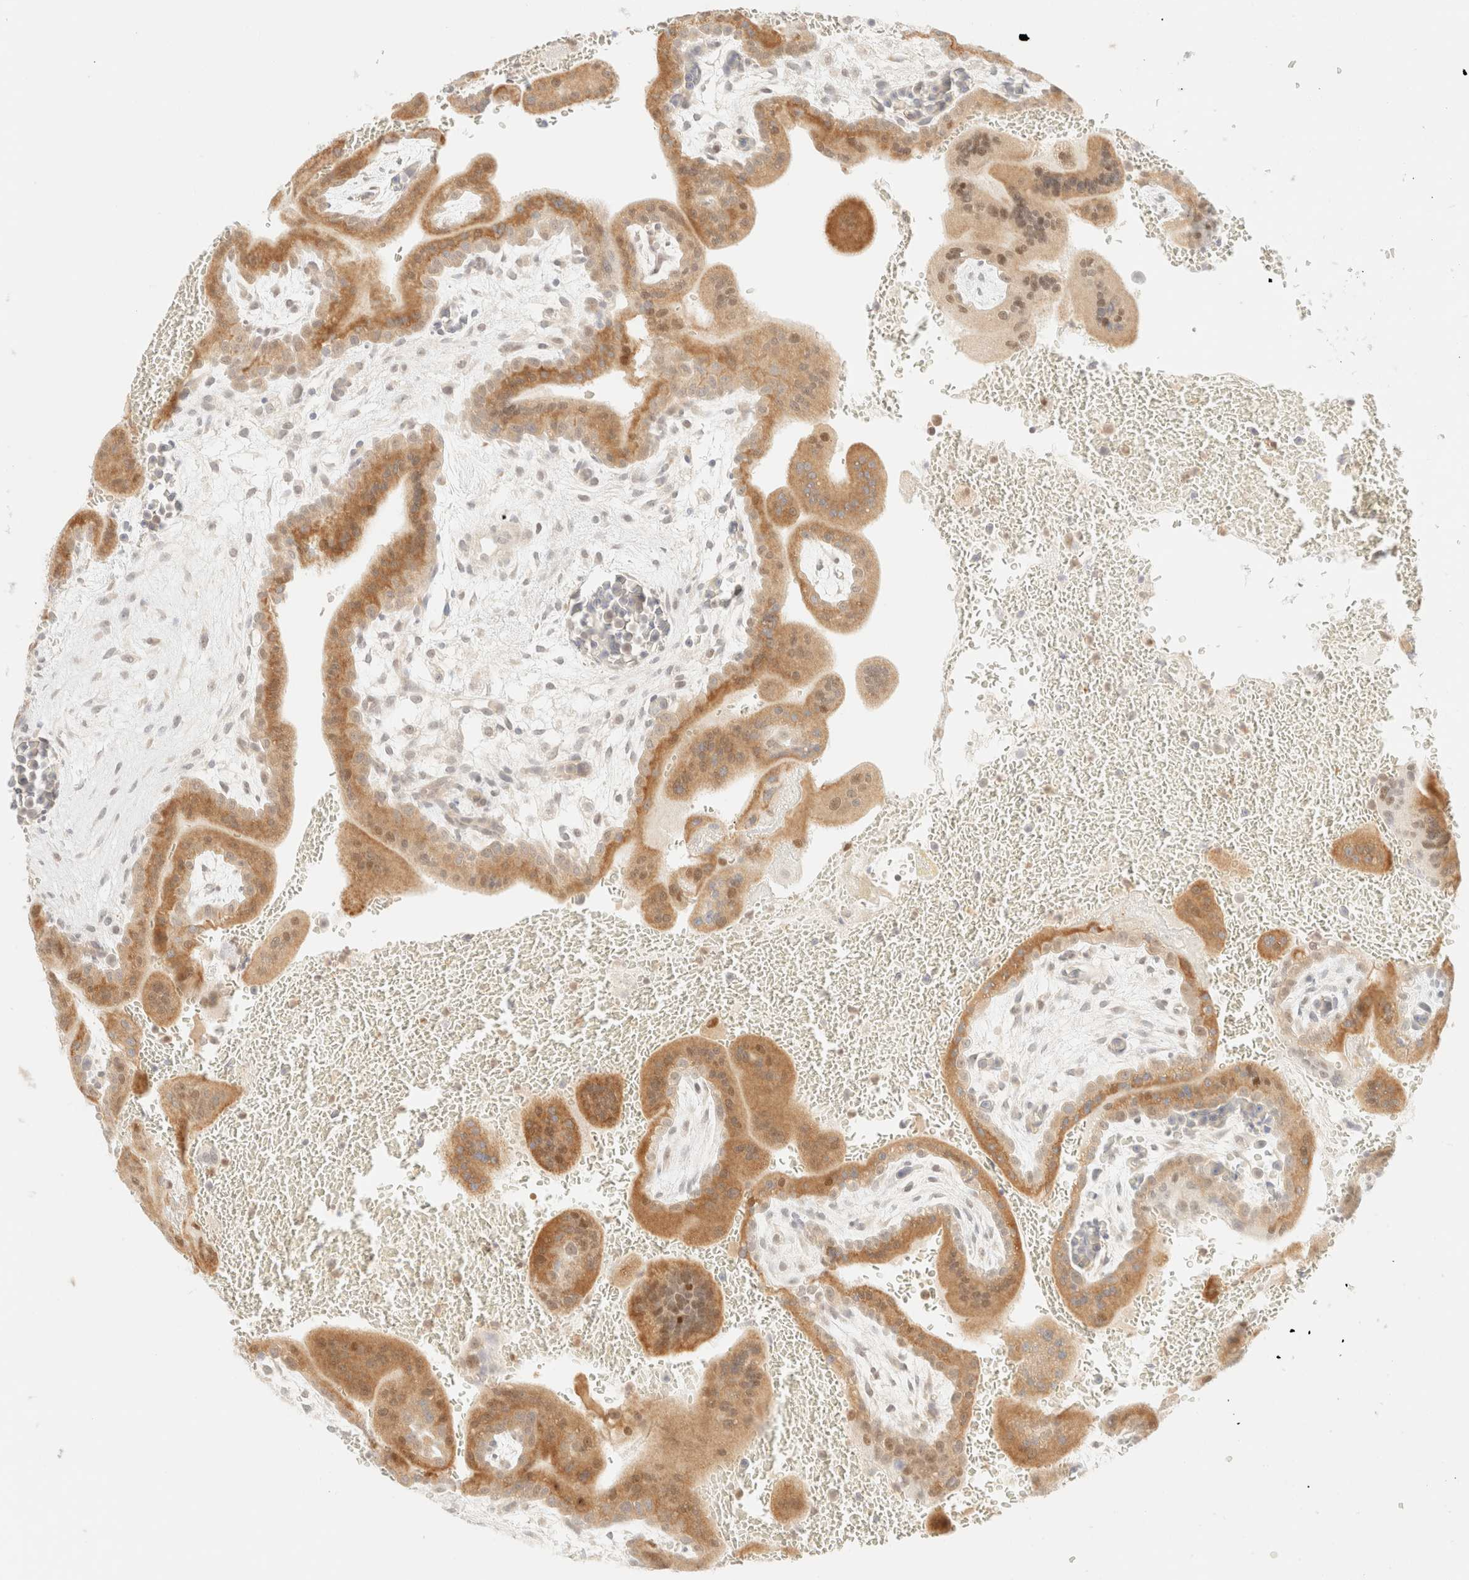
{"staining": {"intensity": "moderate", "quantity": "25%-75%", "location": "cytoplasmic/membranous,nuclear"}, "tissue": "placenta", "cell_type": "Trophoblastic cells", "image_type": "normal", "snomed": [{"axis": "morphology", "description": "Normal tissue, NOS"}, {"axis": "topography", "description": "Placenta"}], "caption": "A brown stain labels moderate cytoplasmic/membranous,nuclear staining of a protein in trophoblastic cells of normal human placenta. (DAB = brown stain, brightfield microscopy at high magnification).", "gene": "TSR1", "patient": {"sex": "female", "age": 35}}